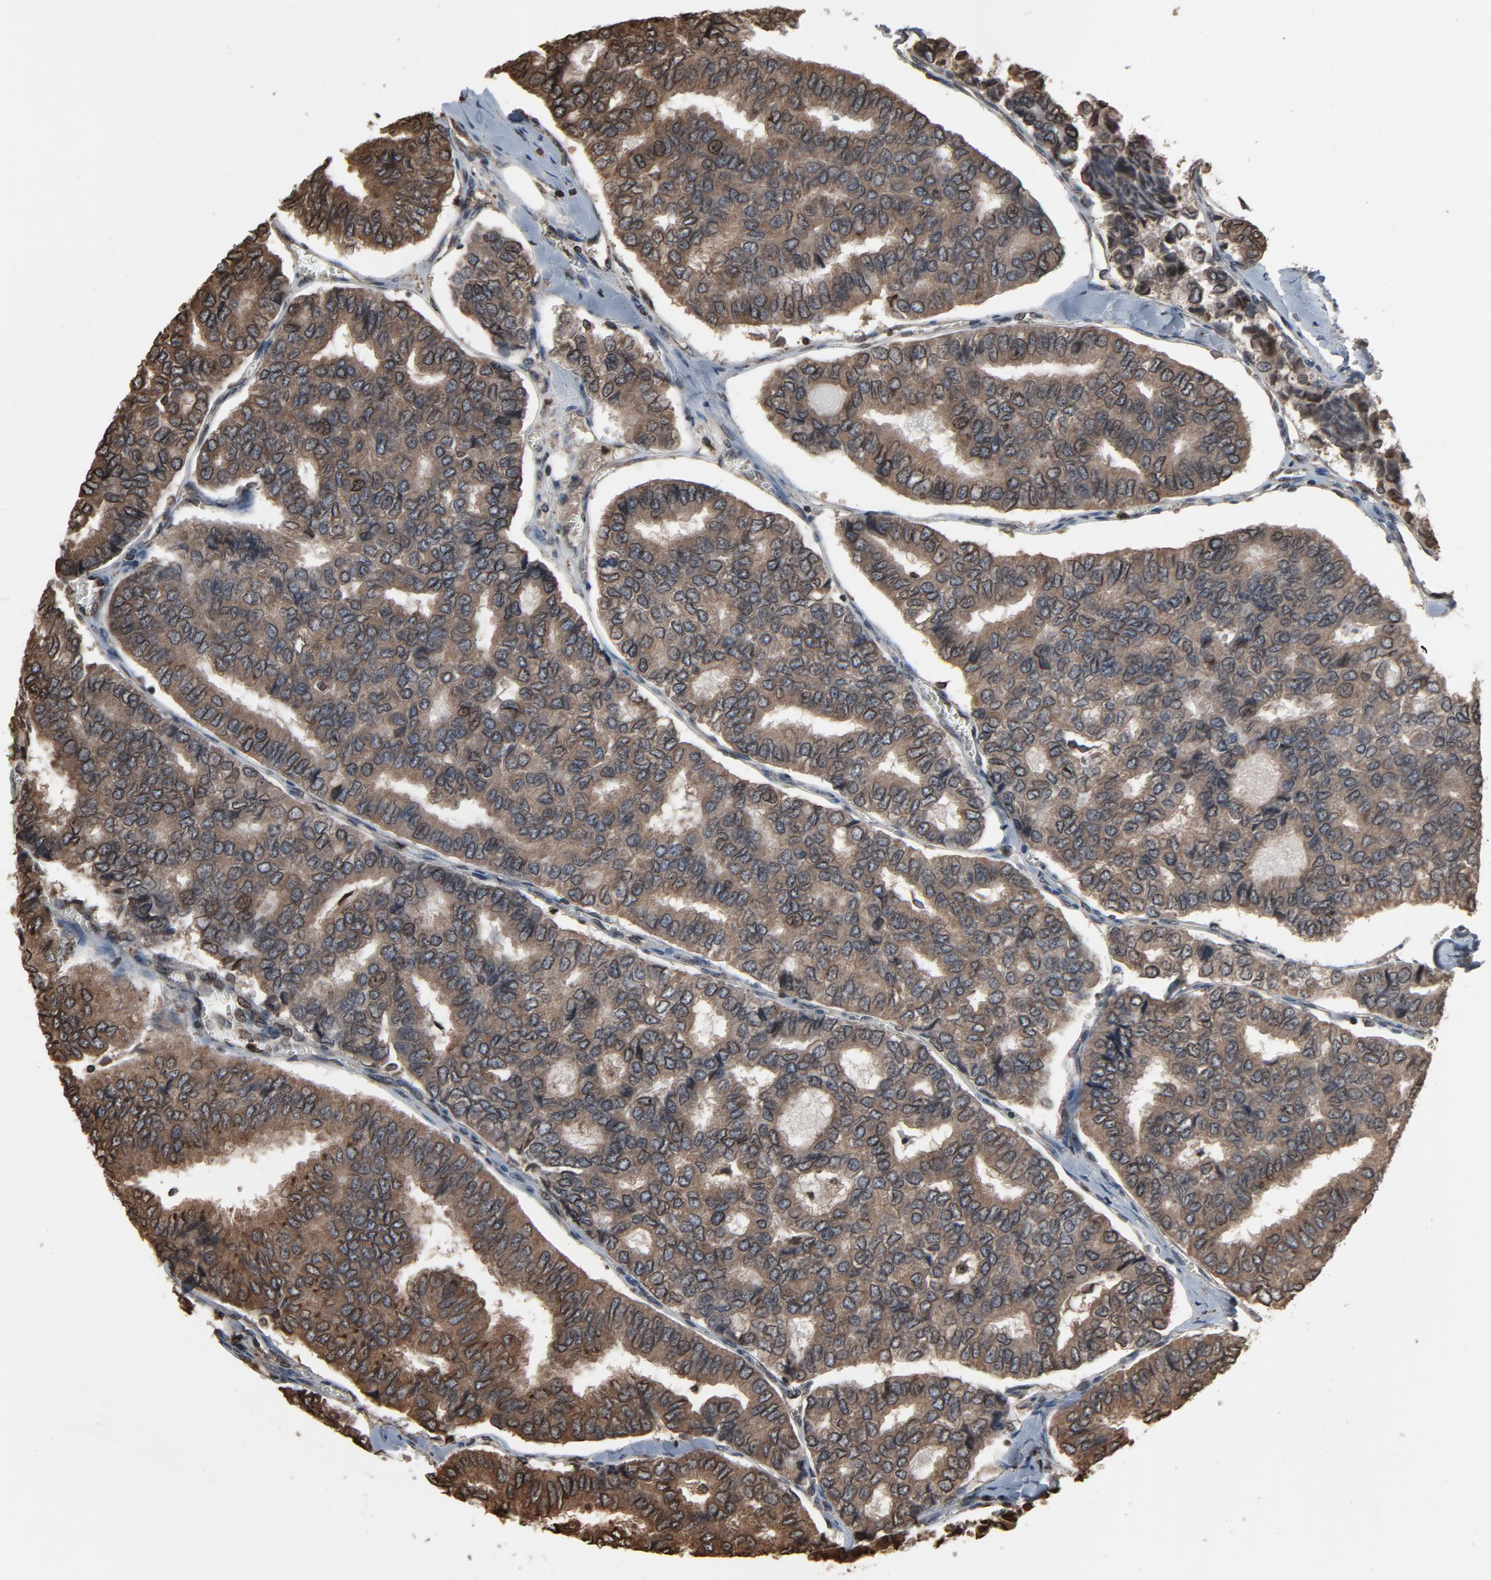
{"staining": {"intensity": "moderate", "quantity": ">75%", "location": "cytoplasmic/membranous"}, "tissue": "thyroid cancer", "cell_type": "Tumor cells", "image_type": "cancer", "snomed": [{"axis": "morphology", "description": "Papillary adenocarcinoma, NOS"}, {"axis": "topography", "description": "Thyroid gland"}], "caption": "Immunohistochemical staining of thyroid cancer displays moderate cytoplasmic/membranous protein expression in about >75% of tumor cells.", "gene": "UBE2D1", "patient": {"sex": "female", "age": 35}}